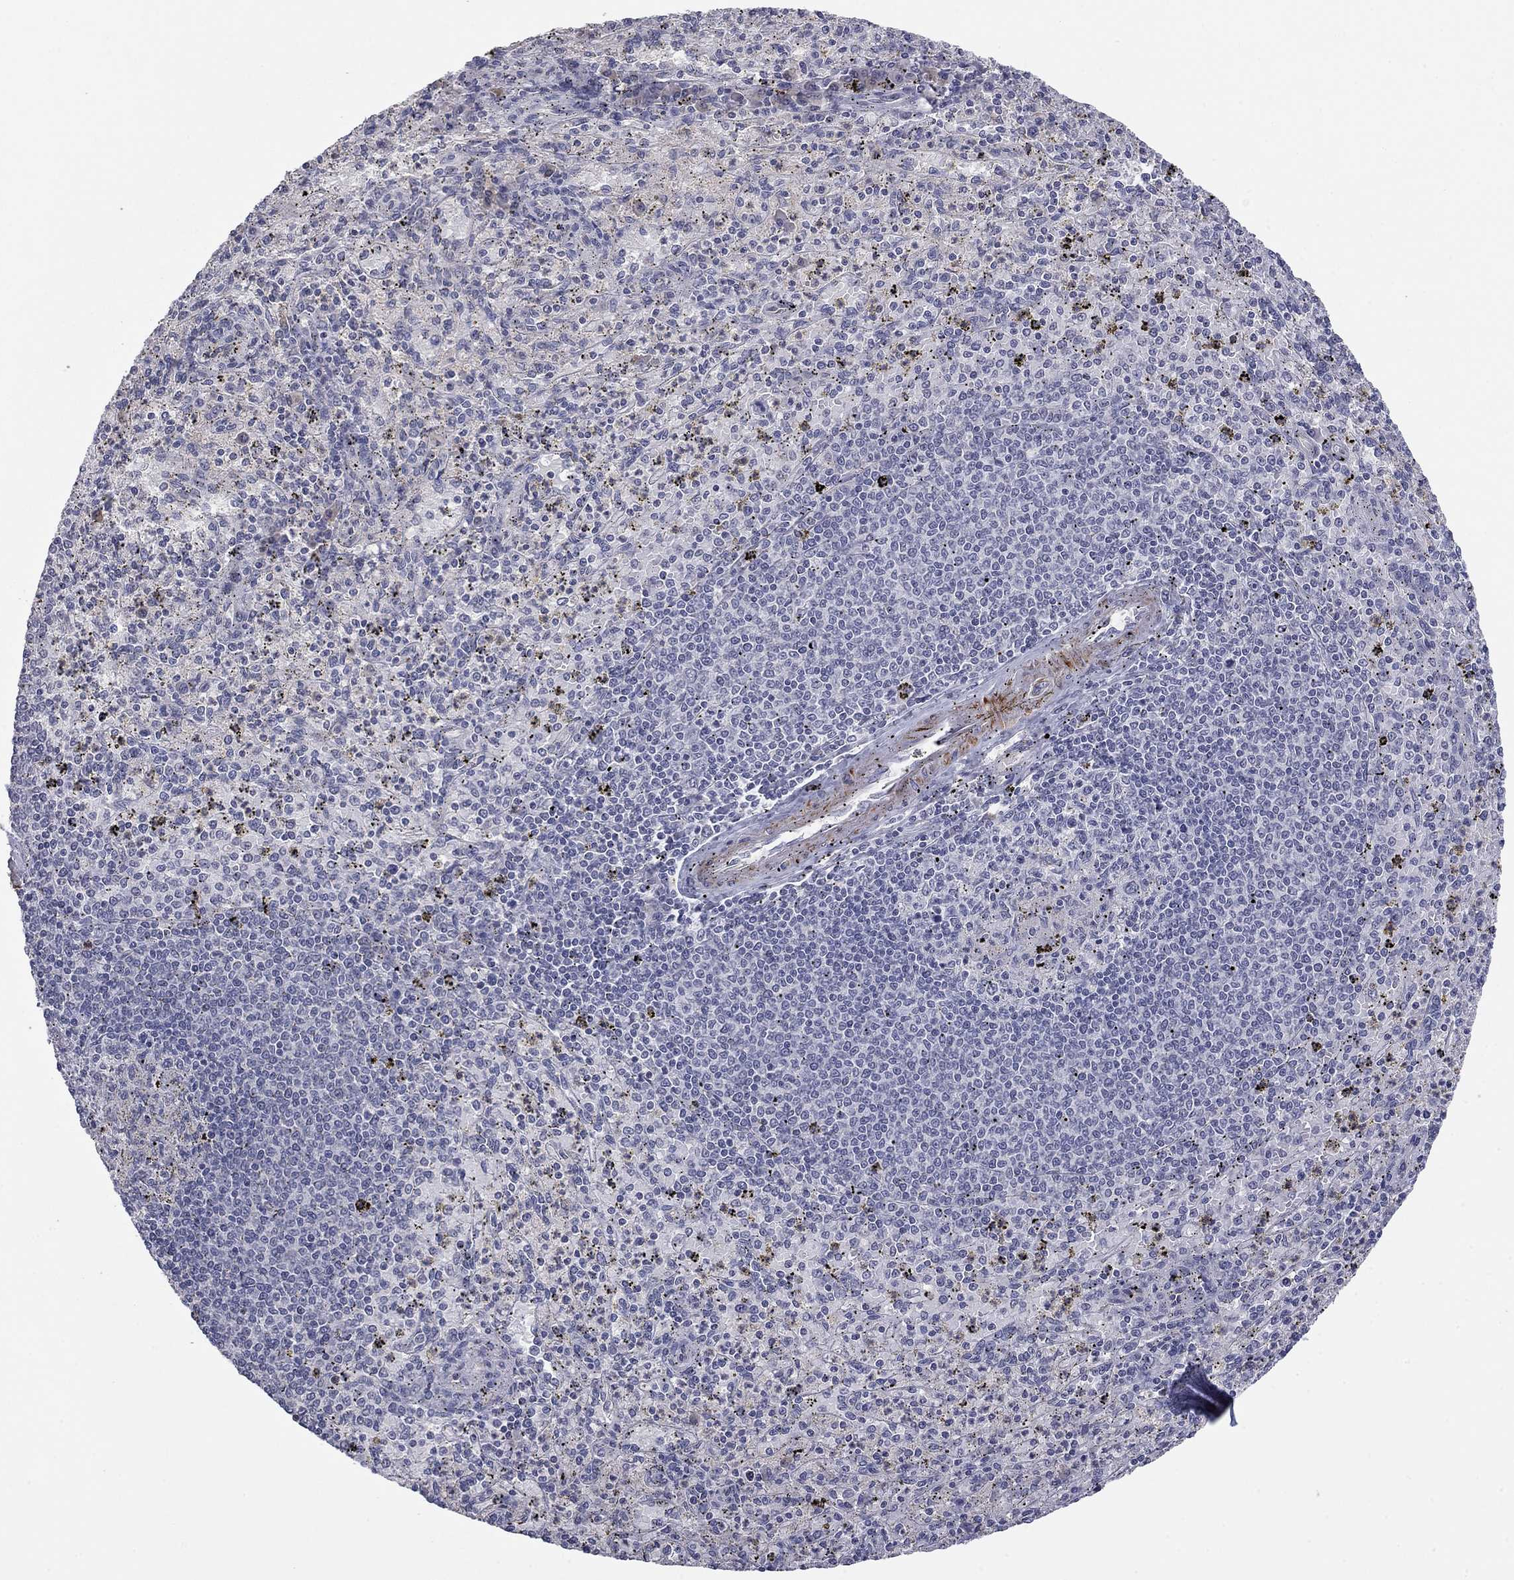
{"staining": {"intensity": "negative", "quantity": "none", "location": "none"}, "tissue": "spleen", "cell_type": "Cells in red pulp", "image_type": "normal", "snomed": [{"axis": "morphology", "description": "Normal tissue, NOS"}, {"axis": "topography", "description": "Spleen"}], "caption": "Benign spleen was stained to show a protein in brown. There is no significant positivity in cells in red pulp. (Brightfield microscopy of DAB immunohistochemistry (IHC) at high magnification).", "gene": "IP6K3", "patient": {"sex": "male", "age": 60}}